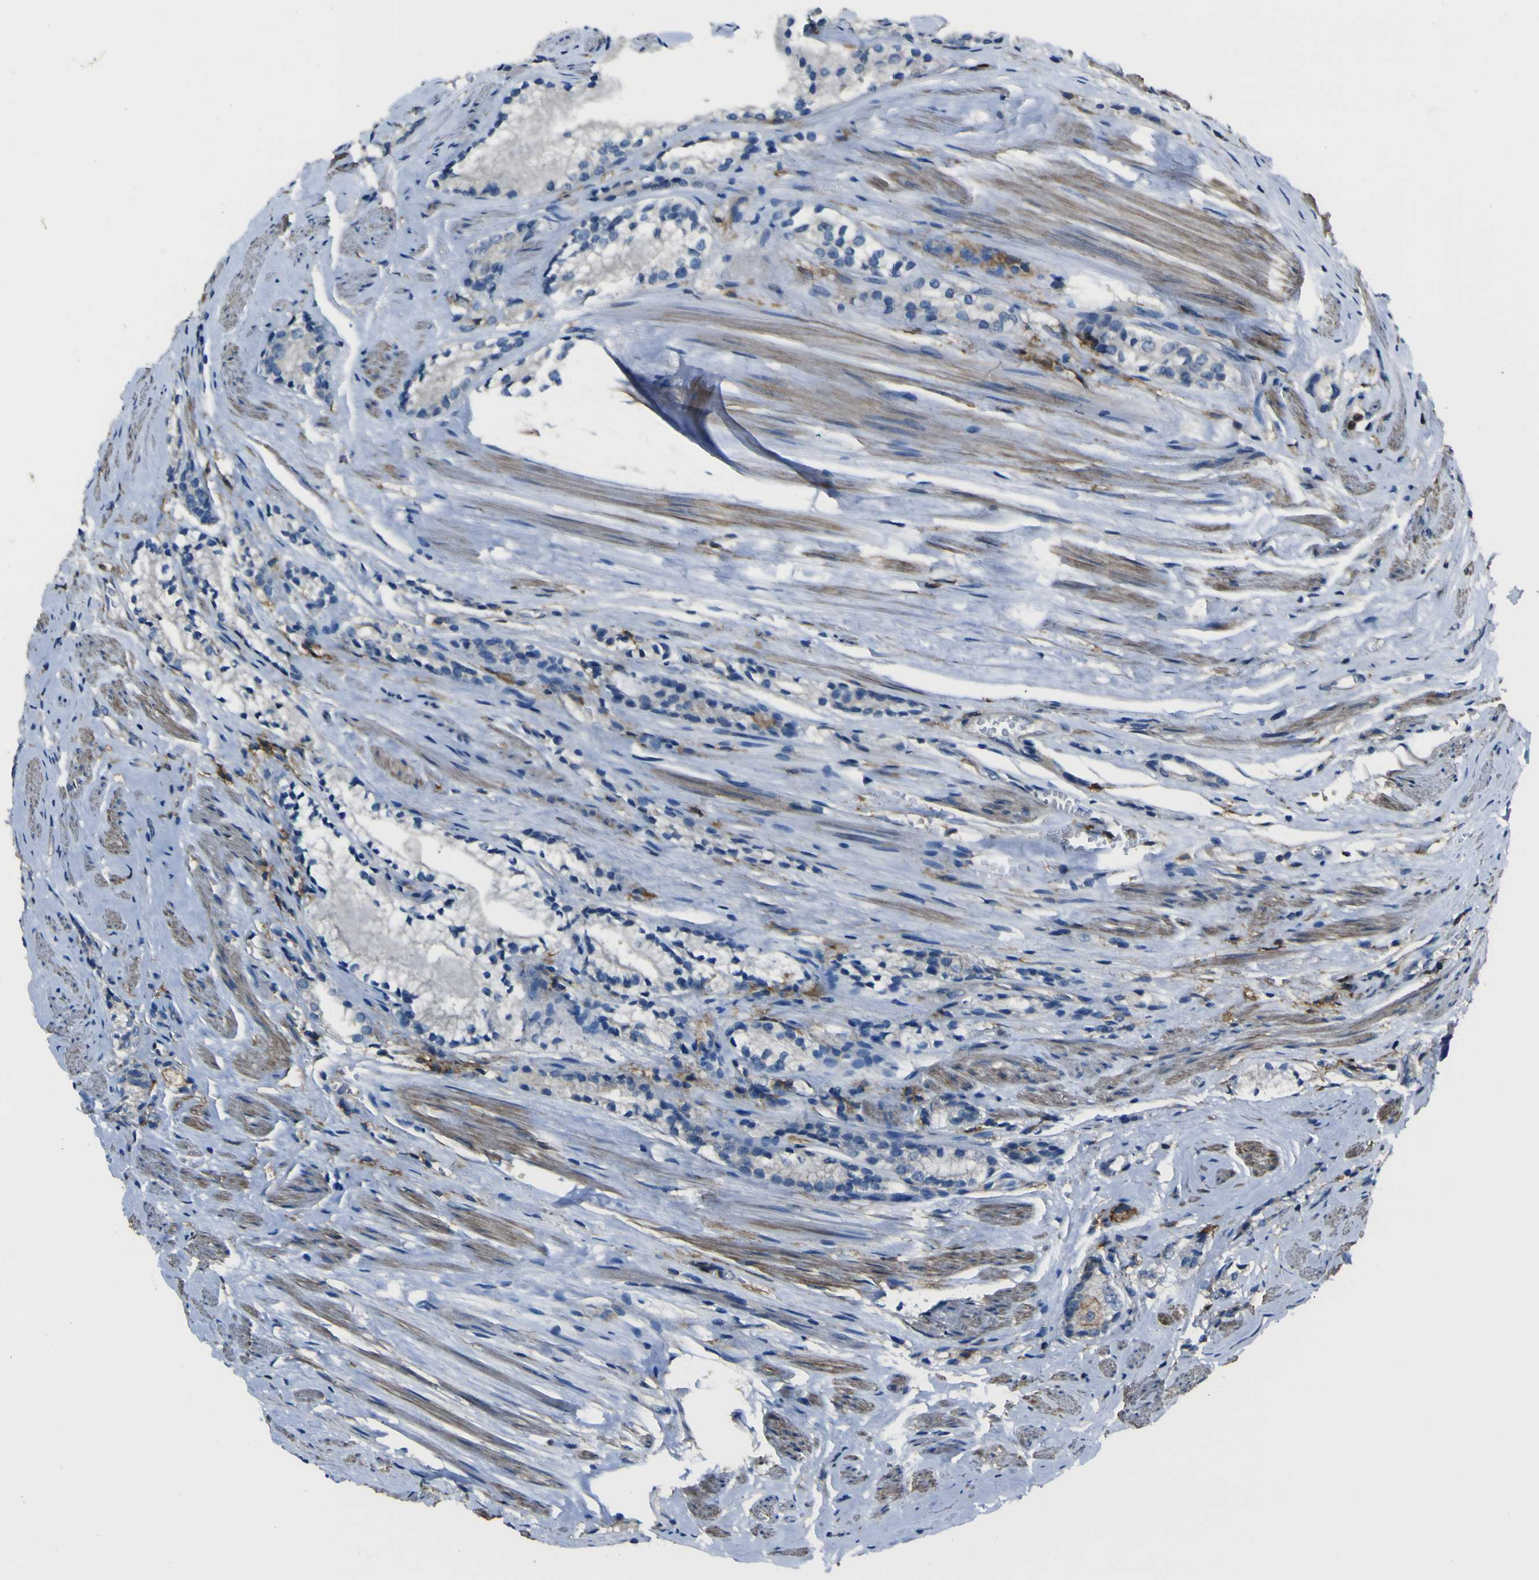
{"staining": {"intensity": "negative", "quantity": "none", "location": "none"}, "tissue": "prostate cancer", "cell_type": "Tumor cells", "image_type": "cancer", "snomed": [{"axis": "morphology", "description": "Adenocarcinoma, Low grade"}, {"axis": "topography", "description": "Prostate"}], "caption": "Tumor cells show no significant staining in prostate cancer (low-grade adenocarcinoma). The staining was performed using DAB (3,3'-diaminobenzidine) to visualize the protein expression in brown, while the nuclei were stained in blue with hematoxylin (Magnification: 20x).", "gene": "LAIR1", "patient": {"sex": "male", "age": 60}}